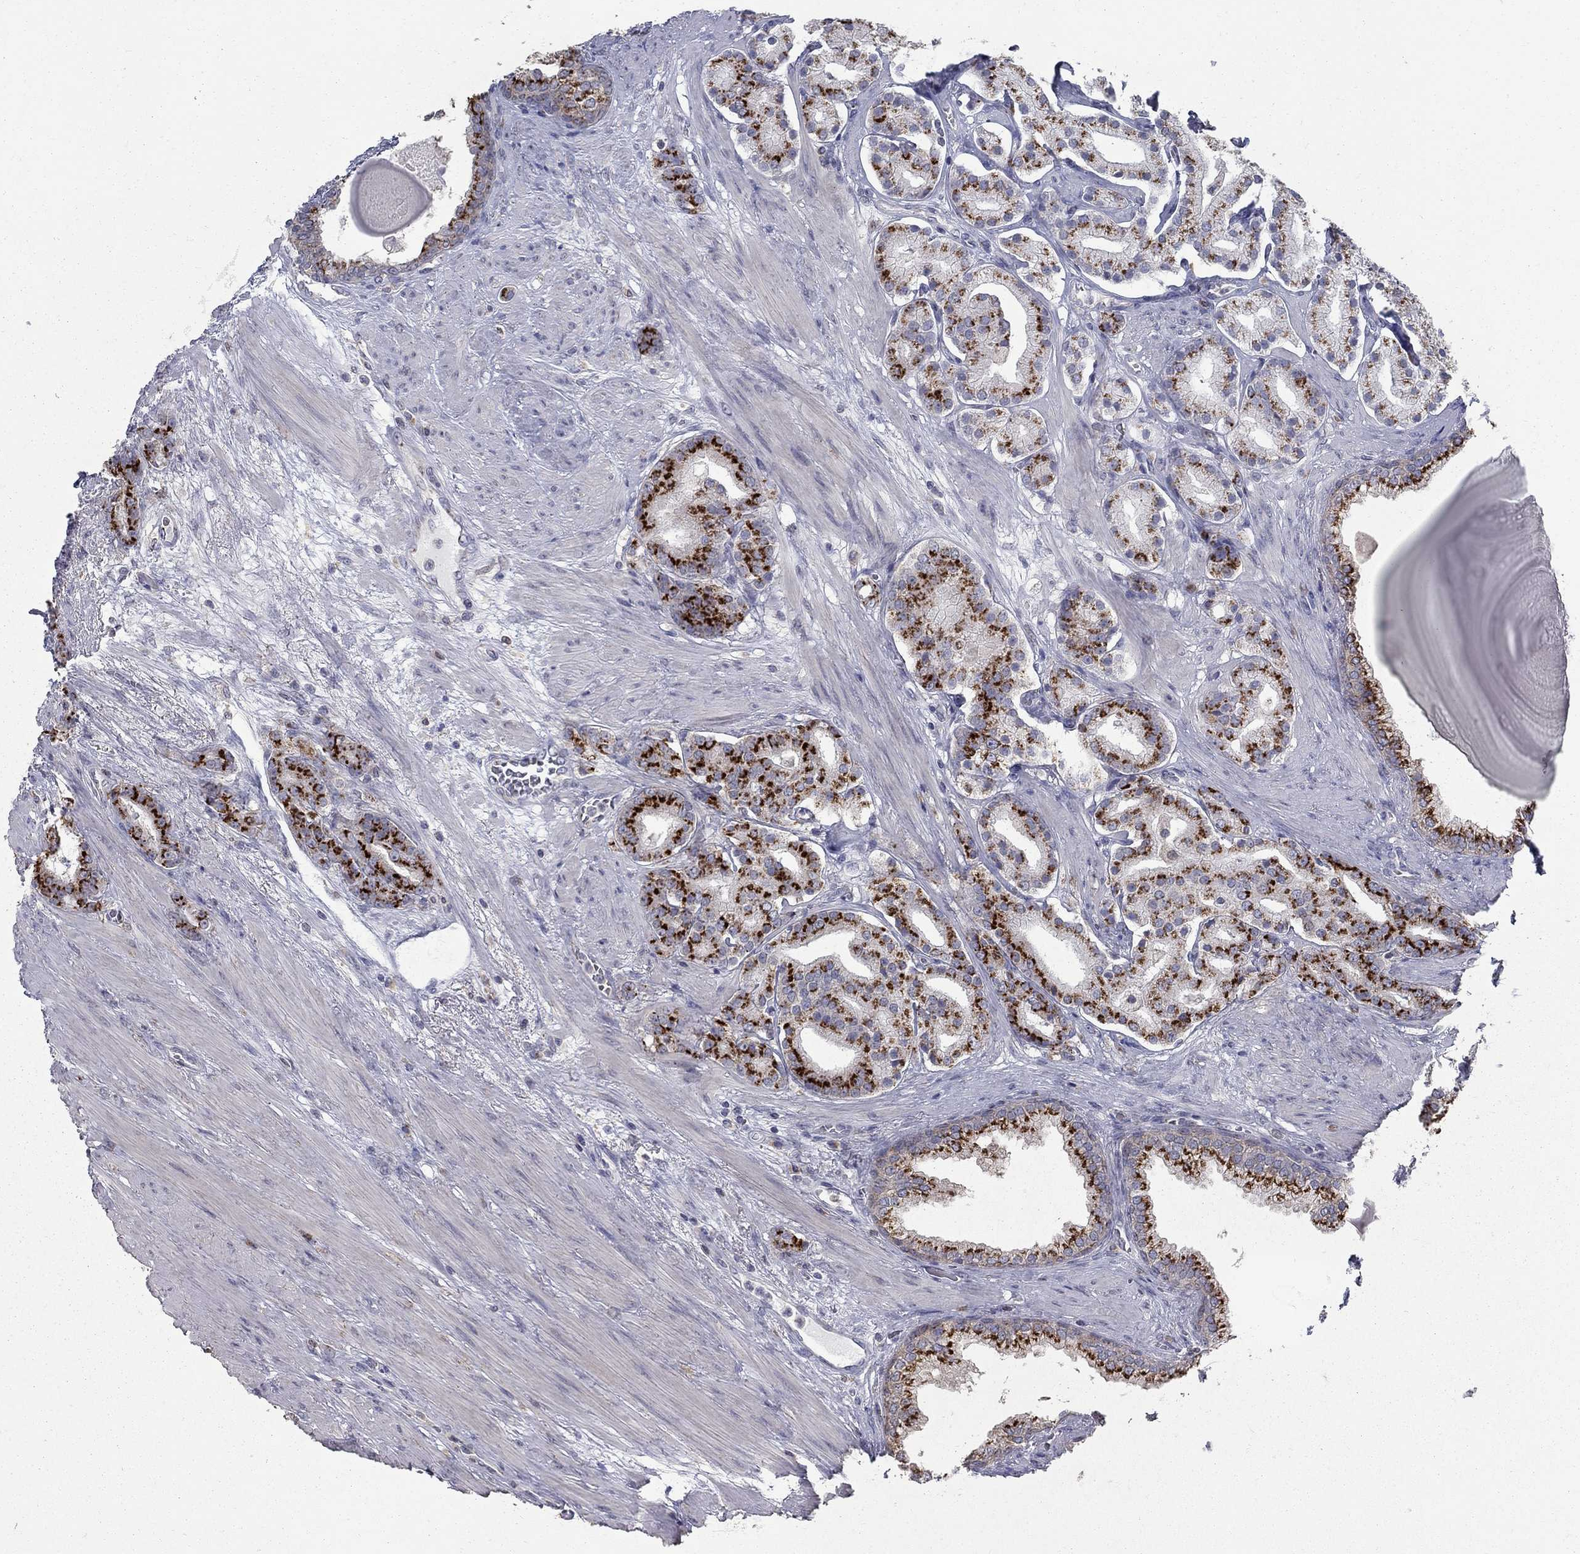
{"staining": {"intensity": "strong", "quantity": ">75%", "location": "cytoplasmic/membranous"}, "tissue": "prostate cancer", "cell_type": "Tumor cells", "image_type": "cancer", "snomed": [{"axis": "morphology", "description": "Adenocarcinoma, NOS"}, {"axis": "topography", "description": "Prostate"}], "caption": "DAB (3,3'-diaminobenzidine) immunohistochemical staining of adenocarcinoma (prostate) displays strong cytoplasmic/membranous protein expression in approximately >75% of tumor cells.", "gene": "KIAA0319L", "patient": {"sex": "male", "age": 69}}